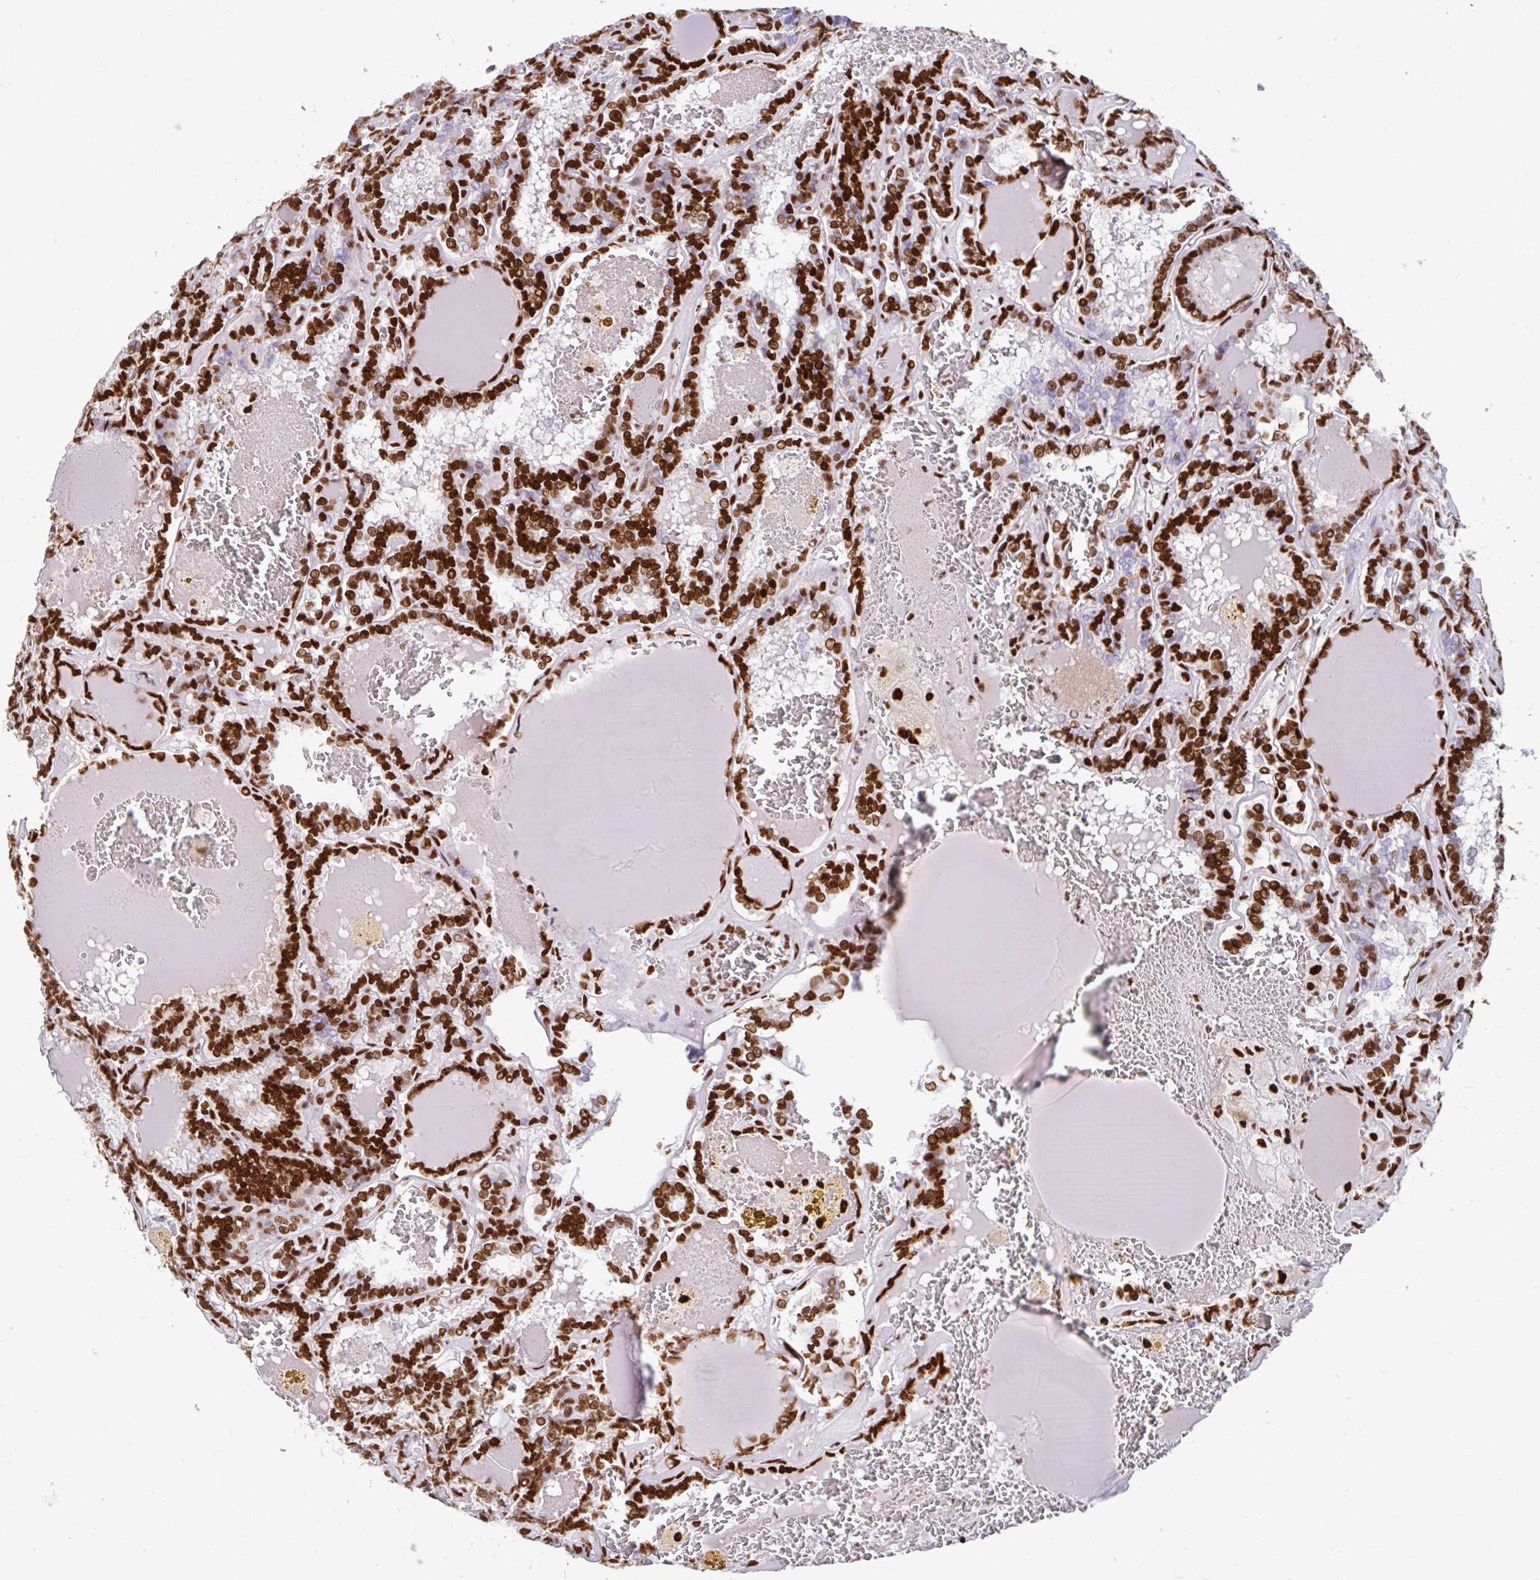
{"staining": {"intensity": "strong", "quantity": ">75%", "location": "nuclear"}, "tissue": "thyroid cancer", "cell_type": "Tumor cells", "image_type": "cancer", "snomed": [{"axis": "morphology", "description": "Papillary adenocarcinoma, NOS"}, {"axis": "topography", "description": "Thyroid gland"}], "caption": "Approximately >75% of tumor cells in thyroid papillary adenocarcinoma reveal strong nuclear protein staining as visualized by brown immunohistochemical staining.", "gene": "KHDRBS1", "patient": {"sex": "female", "age": 72}}